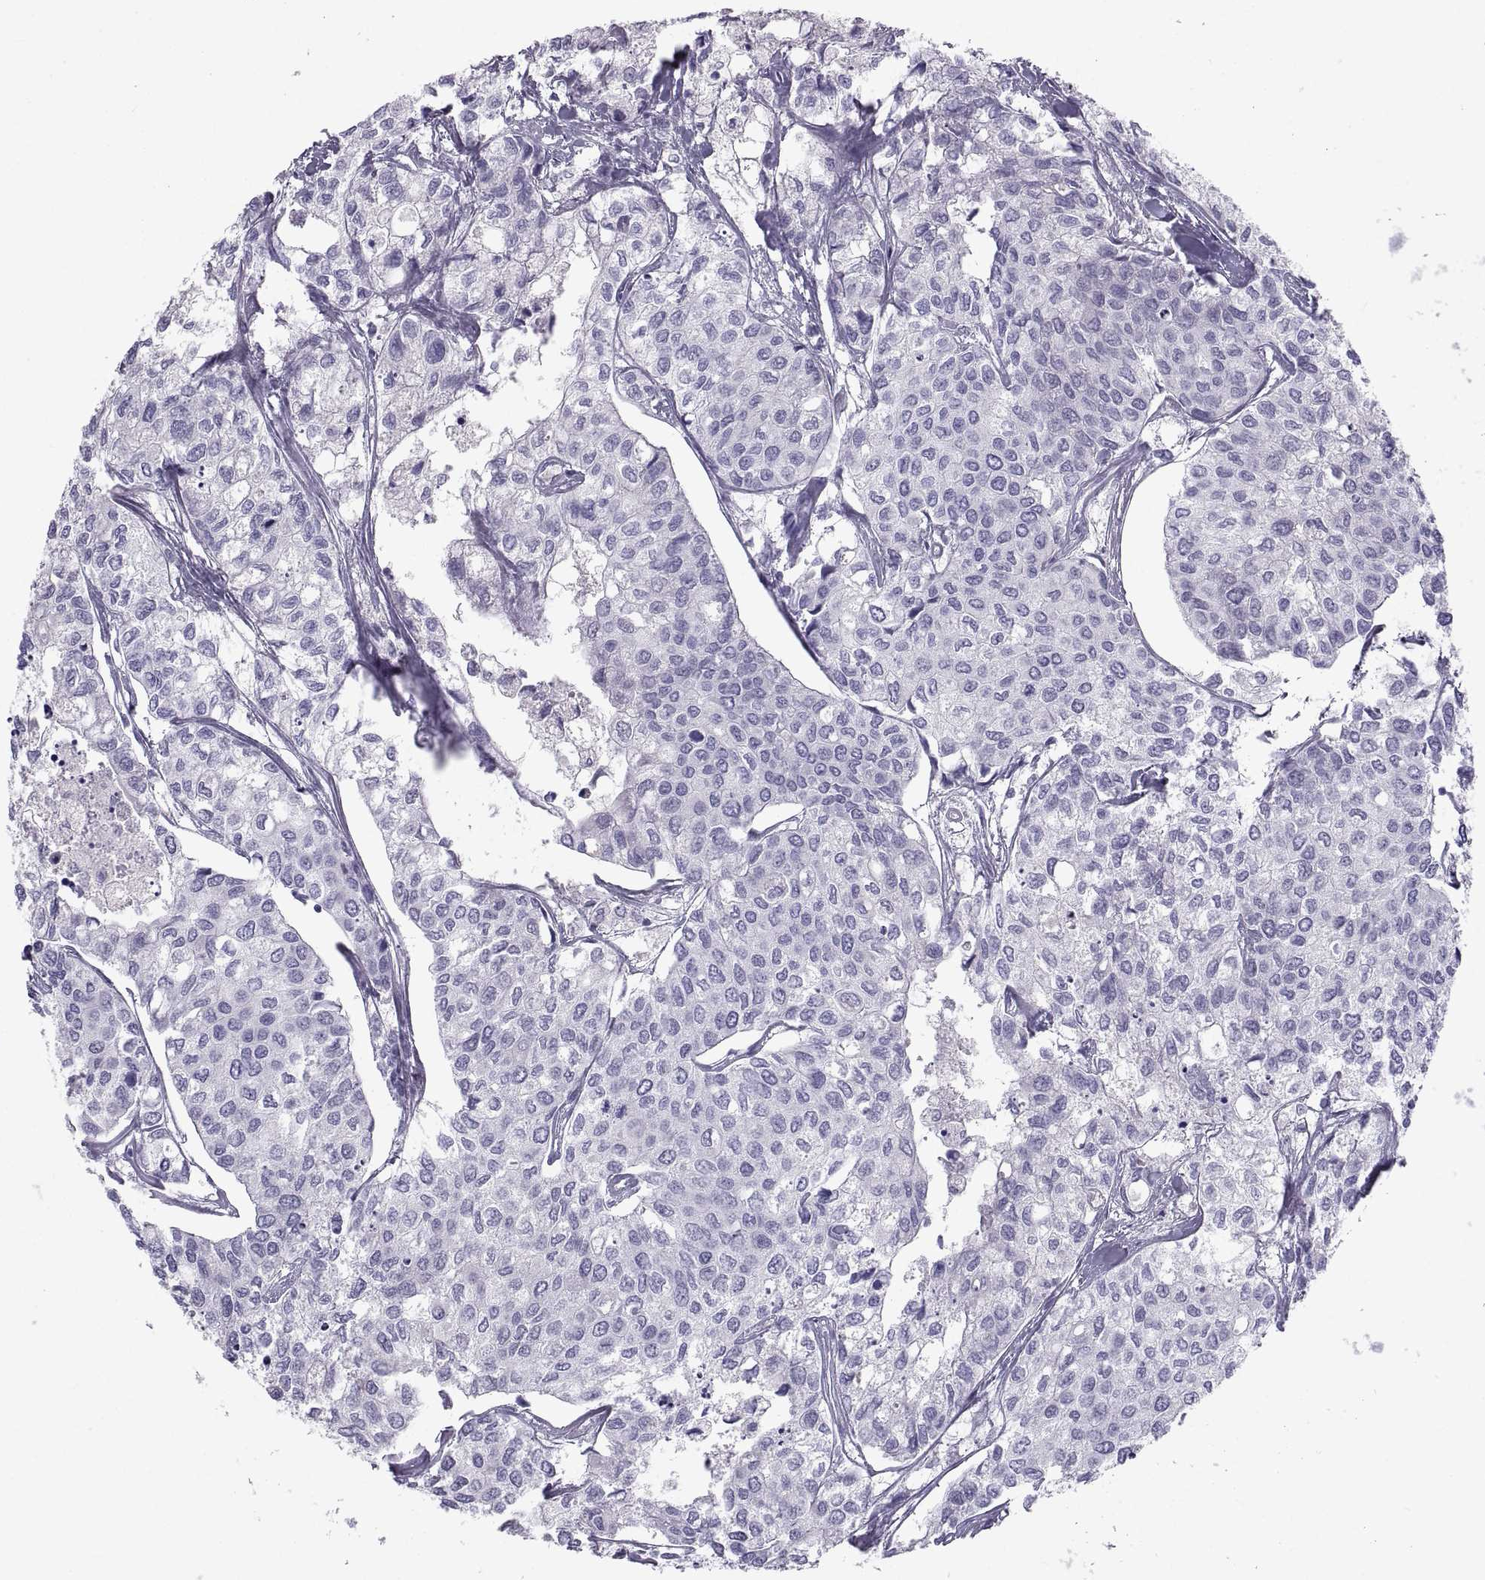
{"staining": {"intensity": "negative", "quantity": "none", "location": "none"}, "tissue": "urothelial cancer", "cell_type": "Tumor cells", "image_type": "cancer", "snomed": [{"axis": "morphology", "description": "Urothelial carcinoma, High grade"}, {"axis": "topography", "description": "Urinary bladder"}], "caption": "The micrograph displays no significant expression in tumor cells of urothelial cancer.", "gene": "PCSK1N", "patient": {"sex": "male", "age": 73}}